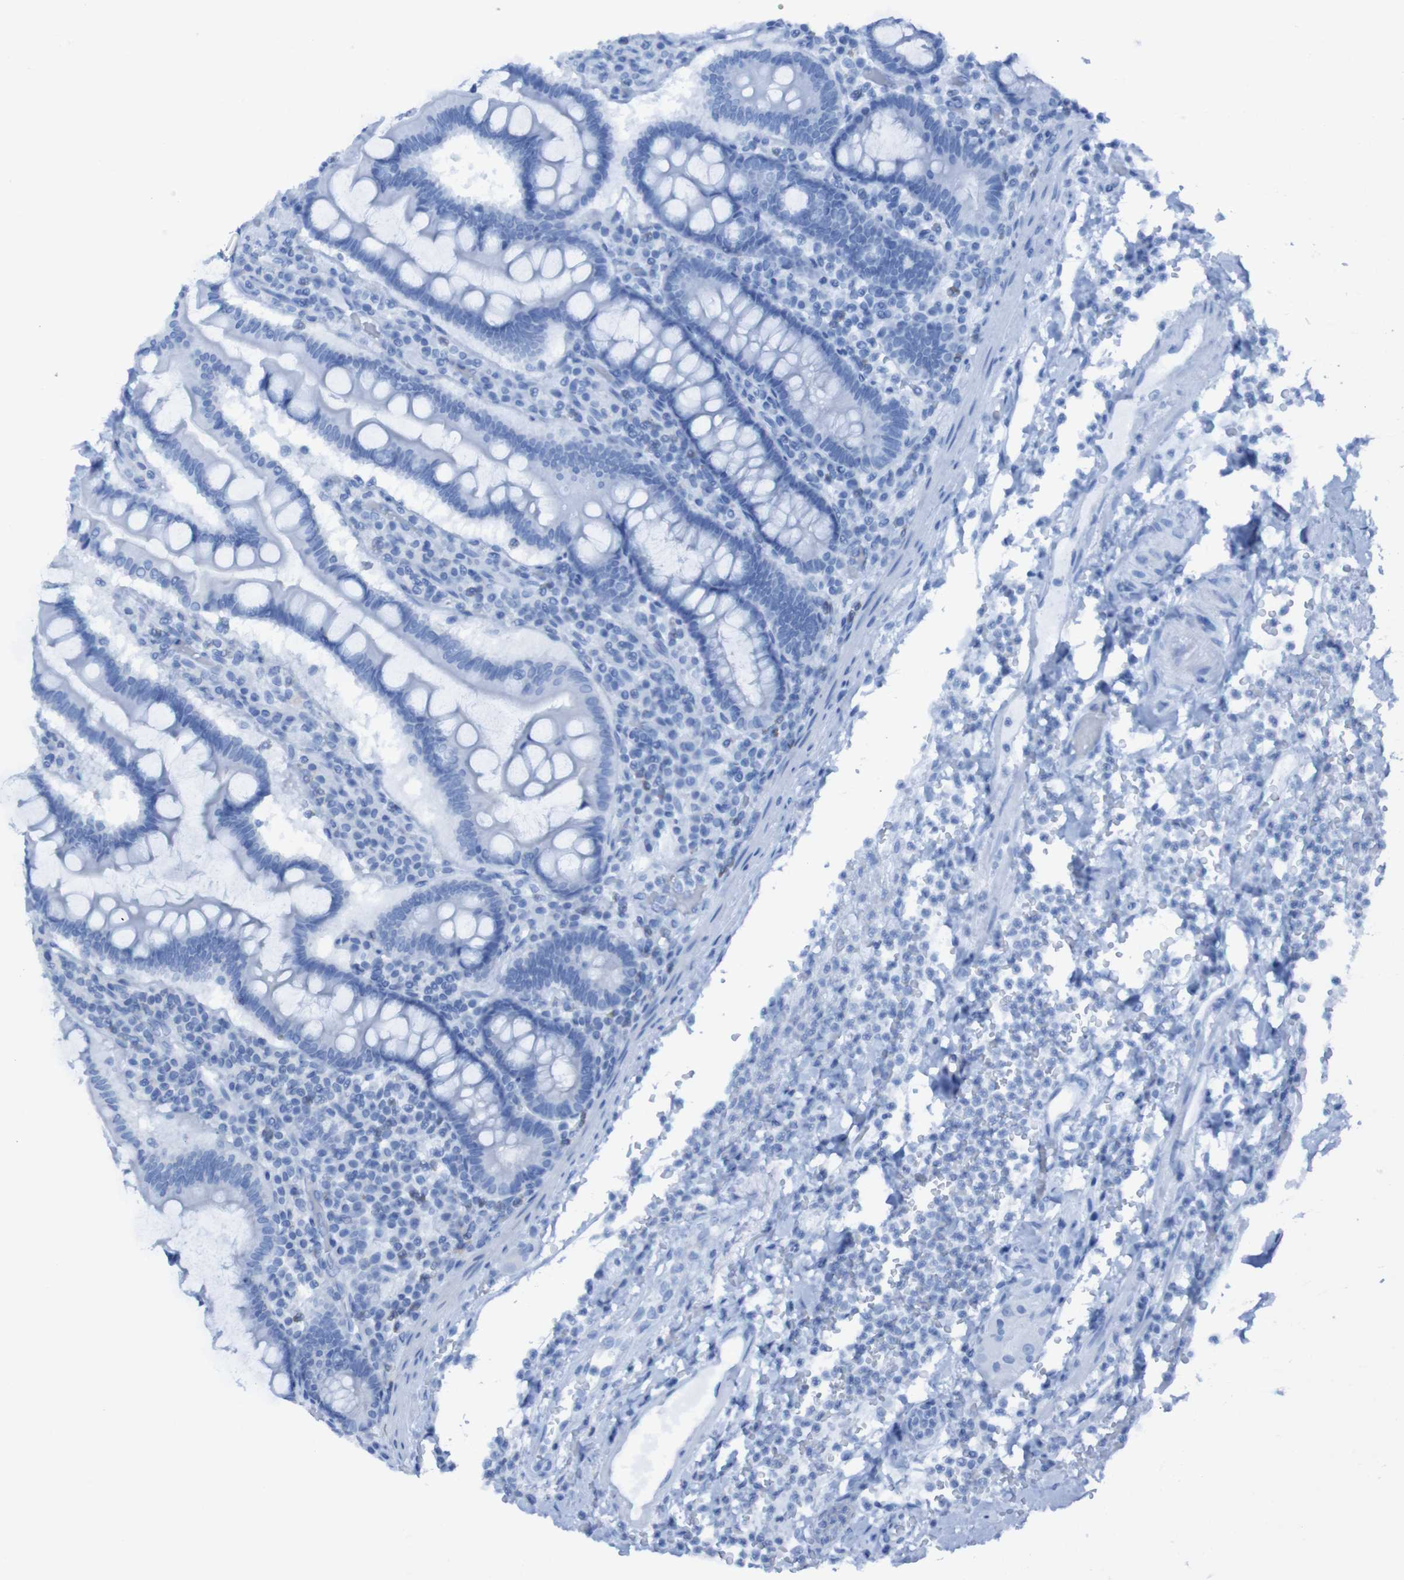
{"staining": {"intensity": "negative", "quantity": "none", "location": "none"}, "tissue": "stomach", "cell_type": "Glandular cells", "image_type": "normal", "snomed": [{"axis": "morphology", "description": "Normal tissue, NOS"}, {"axis": "topography", "description": "Stomach, upper"}], "caption": "Human stomach stained for a protein using immunohistochemistry (IHC) demonstrates no expression in glandular cells.", "gene": "RNF182", "patient": {"sex": "male", "age": 68}}